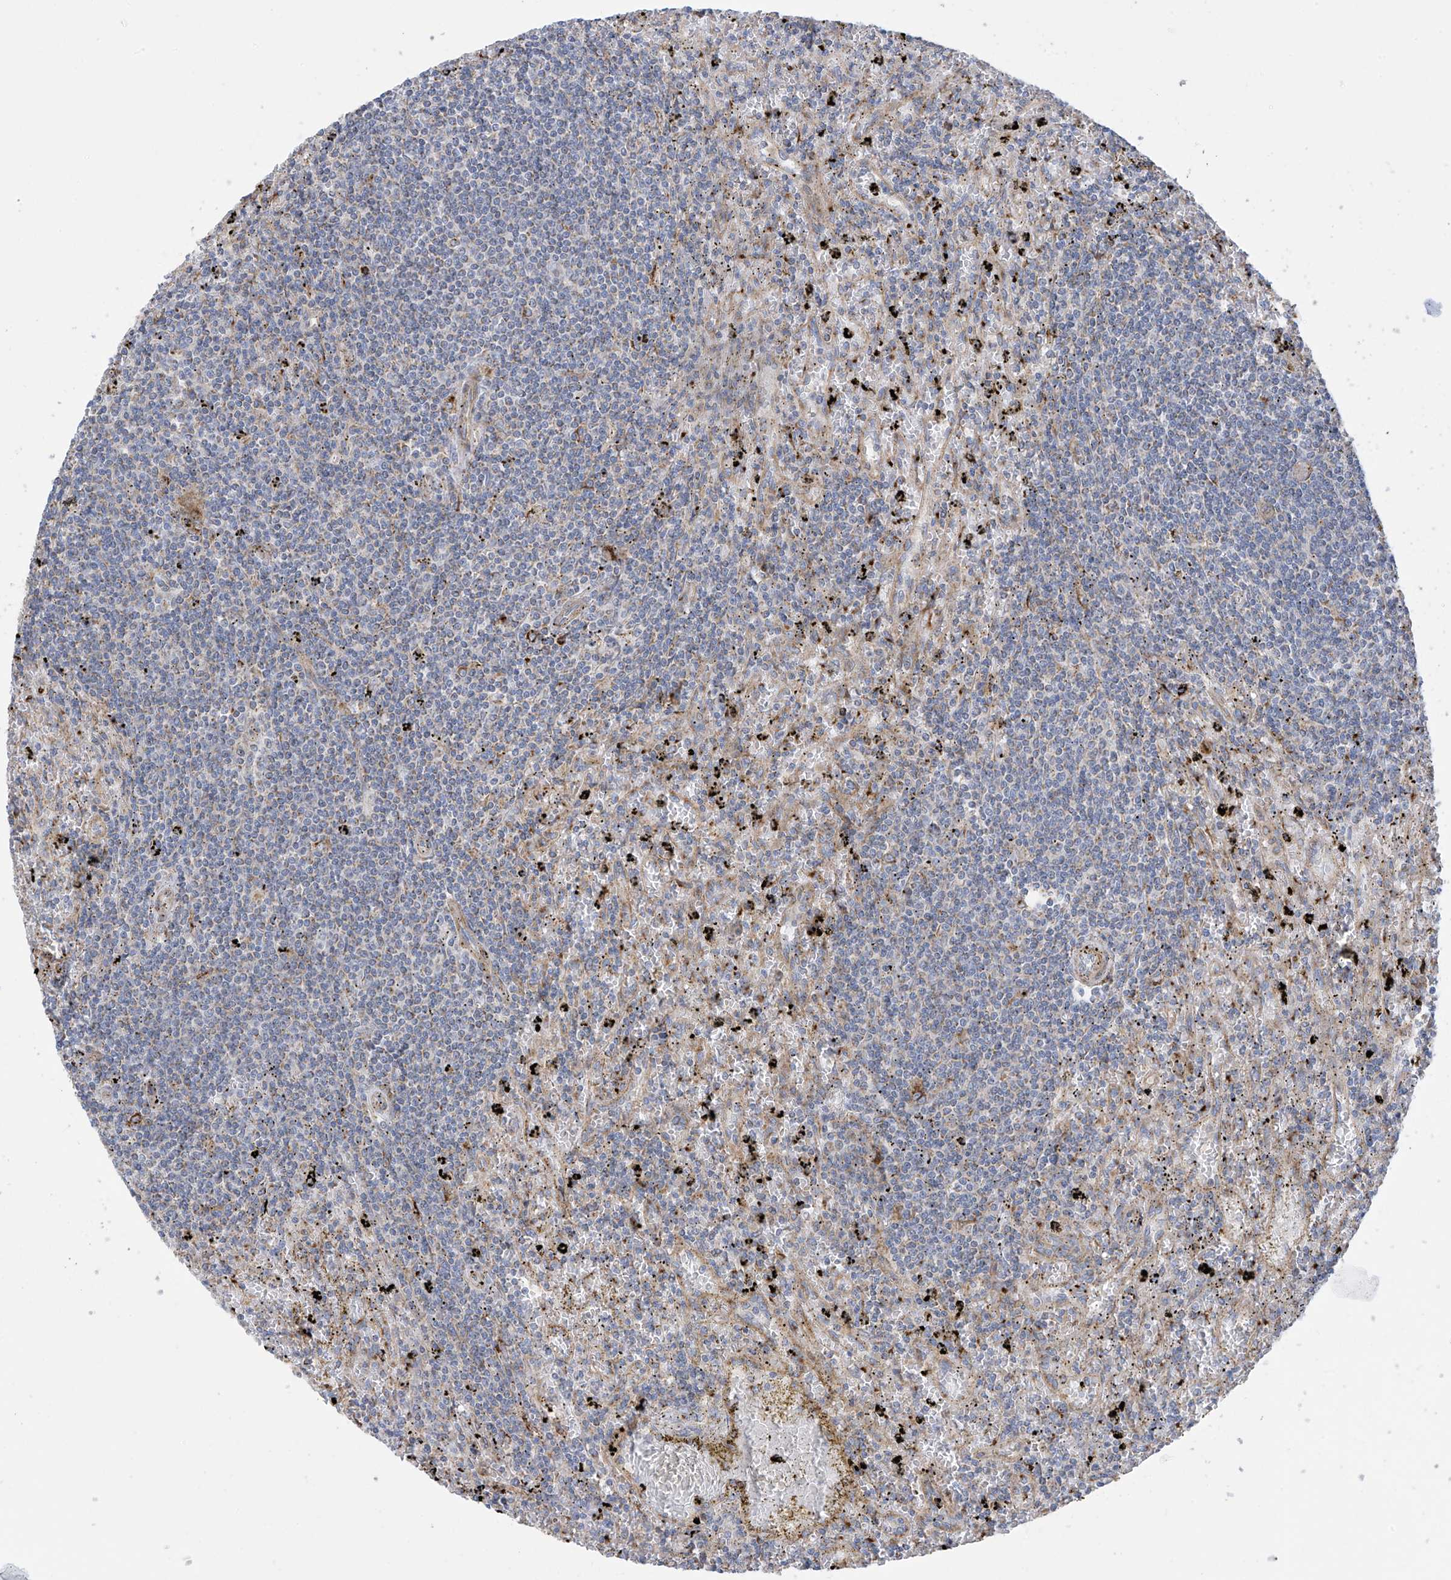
{"staining": {"intensity": "negative", "quantity": "none", "location": "none"}, "tissue": "lymphoma", "cell_type": "Tumor cells", "image_type": "cancer", "snomed": [{"axis": "morphology", "description": "Malignant lymphoma, non-Hodgkin's type, Low grade"}, {"axis": "topography", "description": "Spleen"}], "caption": "Image shows no protein staining in tumor cells of lymphoma tissue. (DAB (3,3'-diaminobenzidine) IHC, high magnification).", "gene": "ITM2B", "patient": {"sex": "male", "age": 76}}